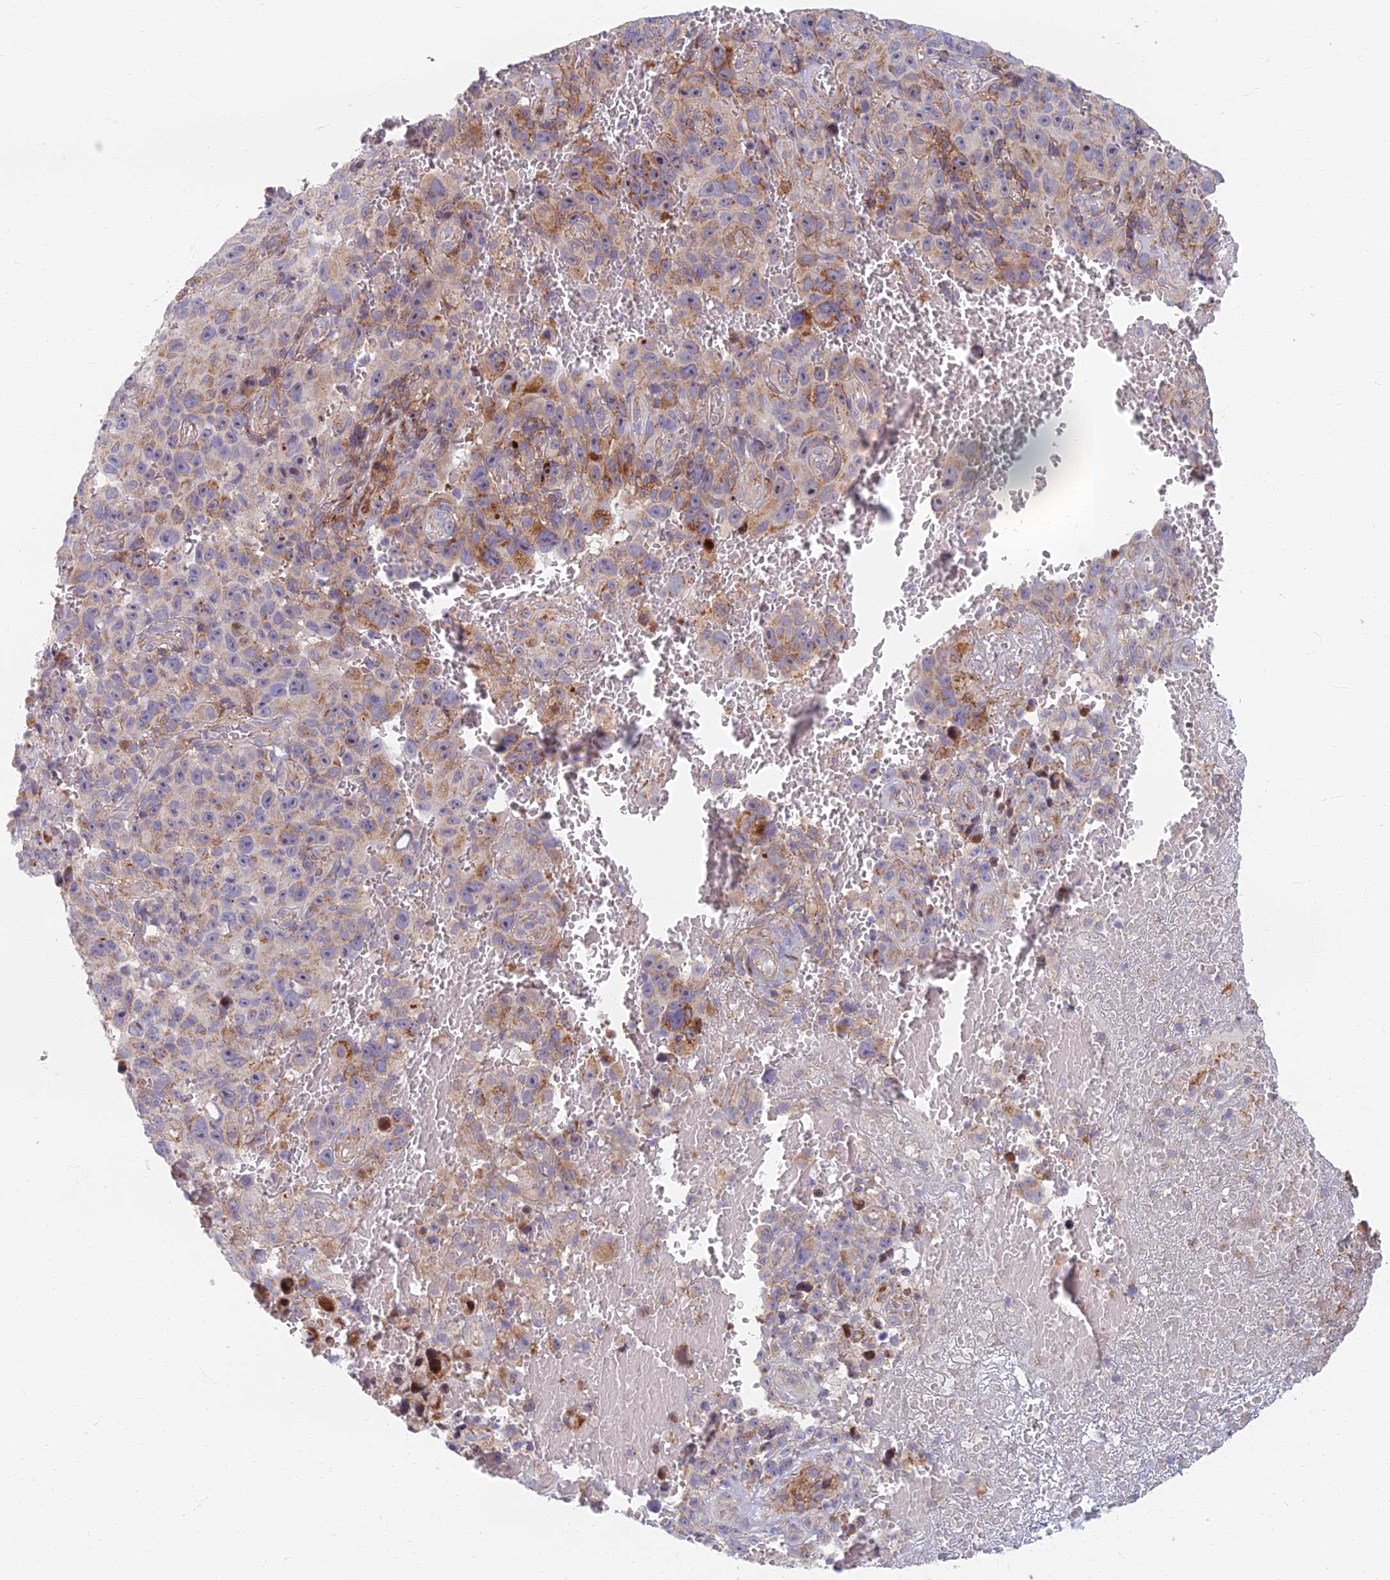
{"staining": {"intensity": "moderate", "quantity": "<25%", "location": "cytoplasmic/membranous"}, "tissue": "melanoma", "cell_type": "Tumor cells", "image_type": "cancer", "snomed": [{"axis": "morphology", "description": "Malignant melanoma, NOS"}, {"axis": "topography", "description": "Skin"}], "caption": "Immunohistochemistry image of neoplastic tissue: human melanoma stained using immunohistochemistry shows low levels of moderate protein expression localized specifically in the cytoplasmic/membranous of tumor cells, appearing as a cytoplasmic/membranous brown color.", "gene": "C15orf40", "patient": {"sex": "female", "age": 82}}